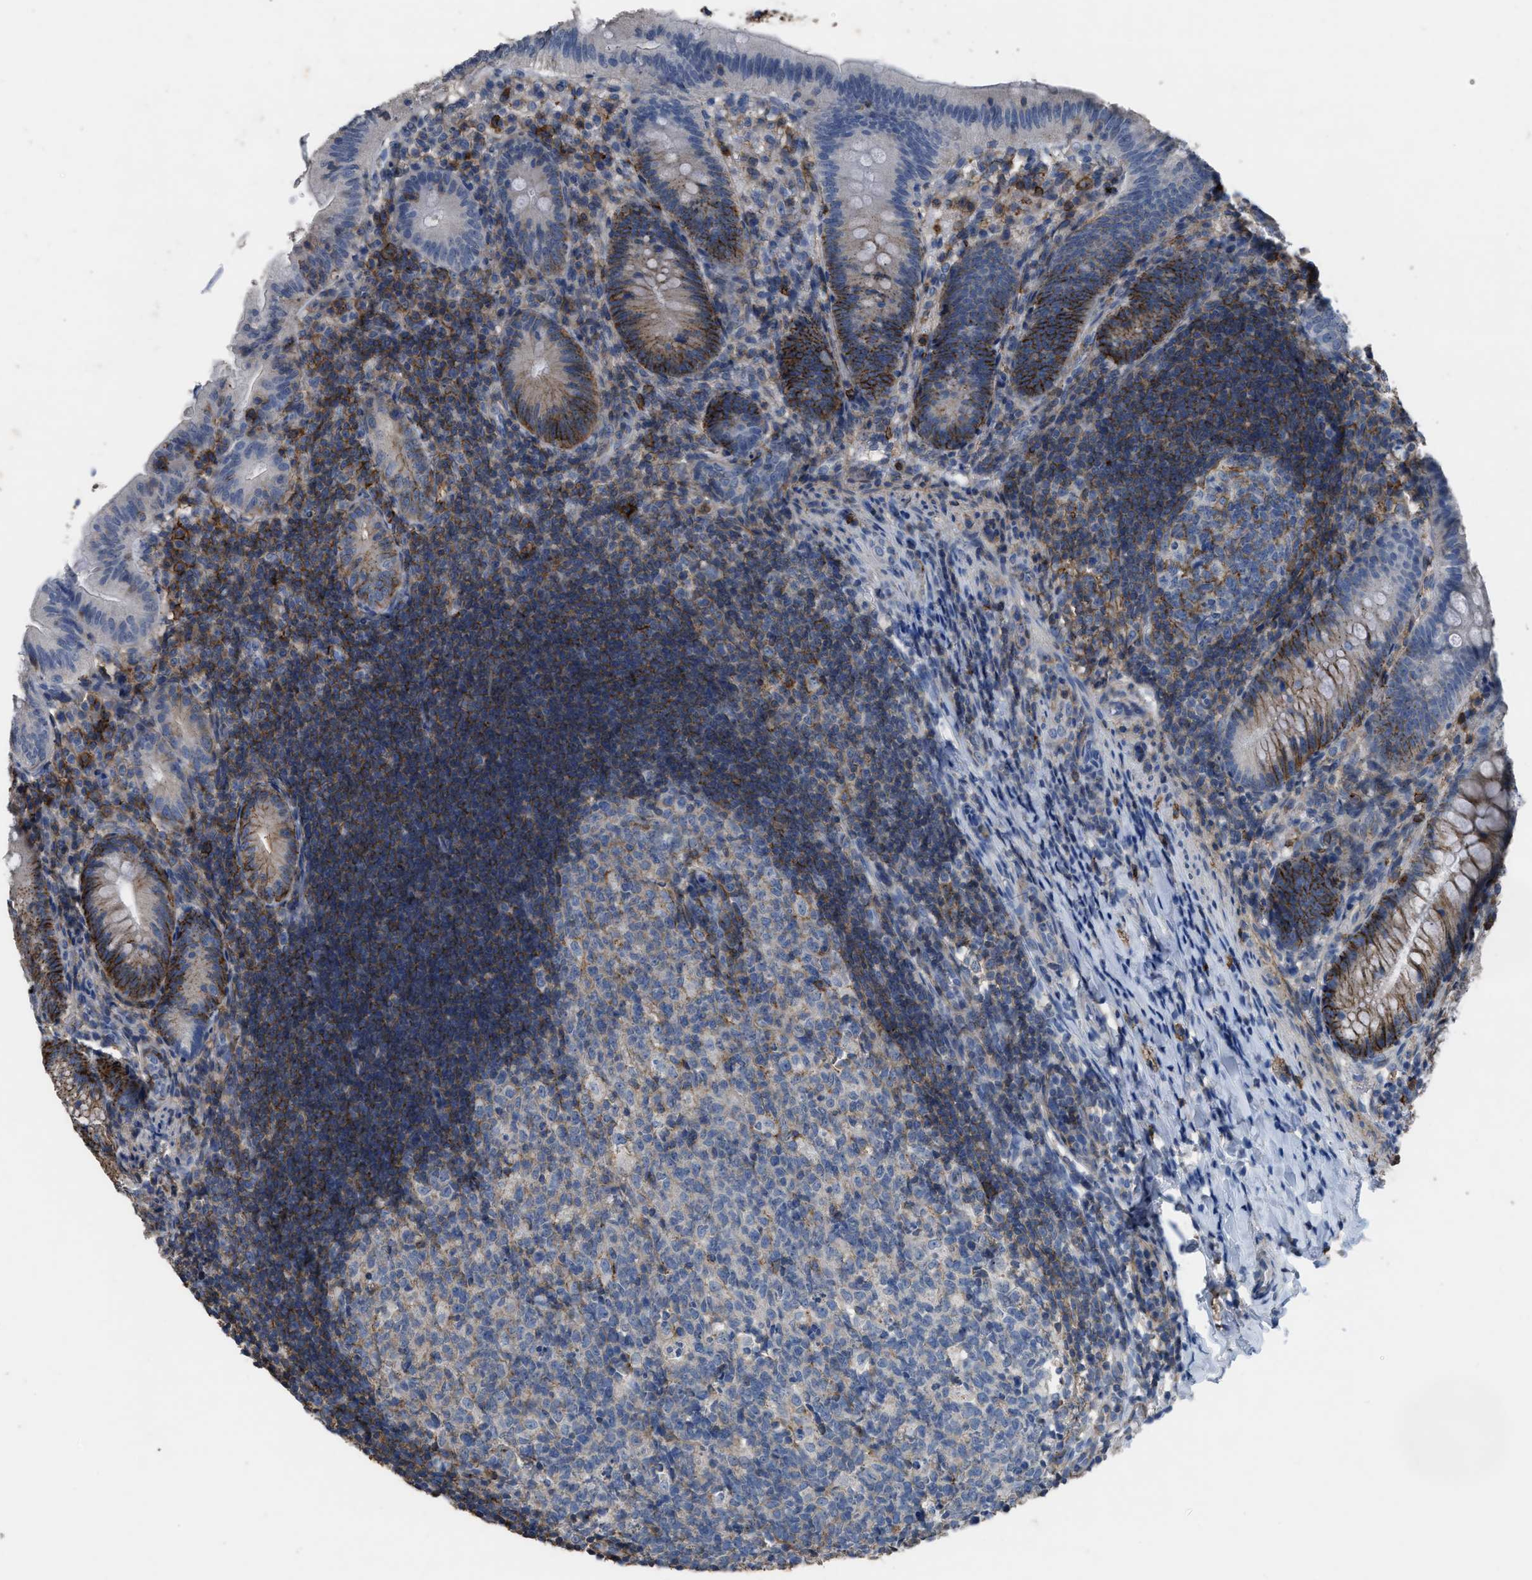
{"staining": {"intensity": "strong", "quantity": "25%-75%", "location": "cytoplasmic/membranous"}, "tissue": "appendix", "cell_type": "Glandular cells", "image_type": "normal", "snomed": [{"axis": "morphology", "description": "Normal tissue, NOS"}, {"axis": "topography", "description": "Appendix"}], "caption": "This is a photomicrograph of immunohistochemistry (IHC) staining of normal appendix, which shows strong staining in the cytoplasmic/membranous of glandular cells.", "gene": "OR51E1", "patient": {"sex": "male", "age": 1}}